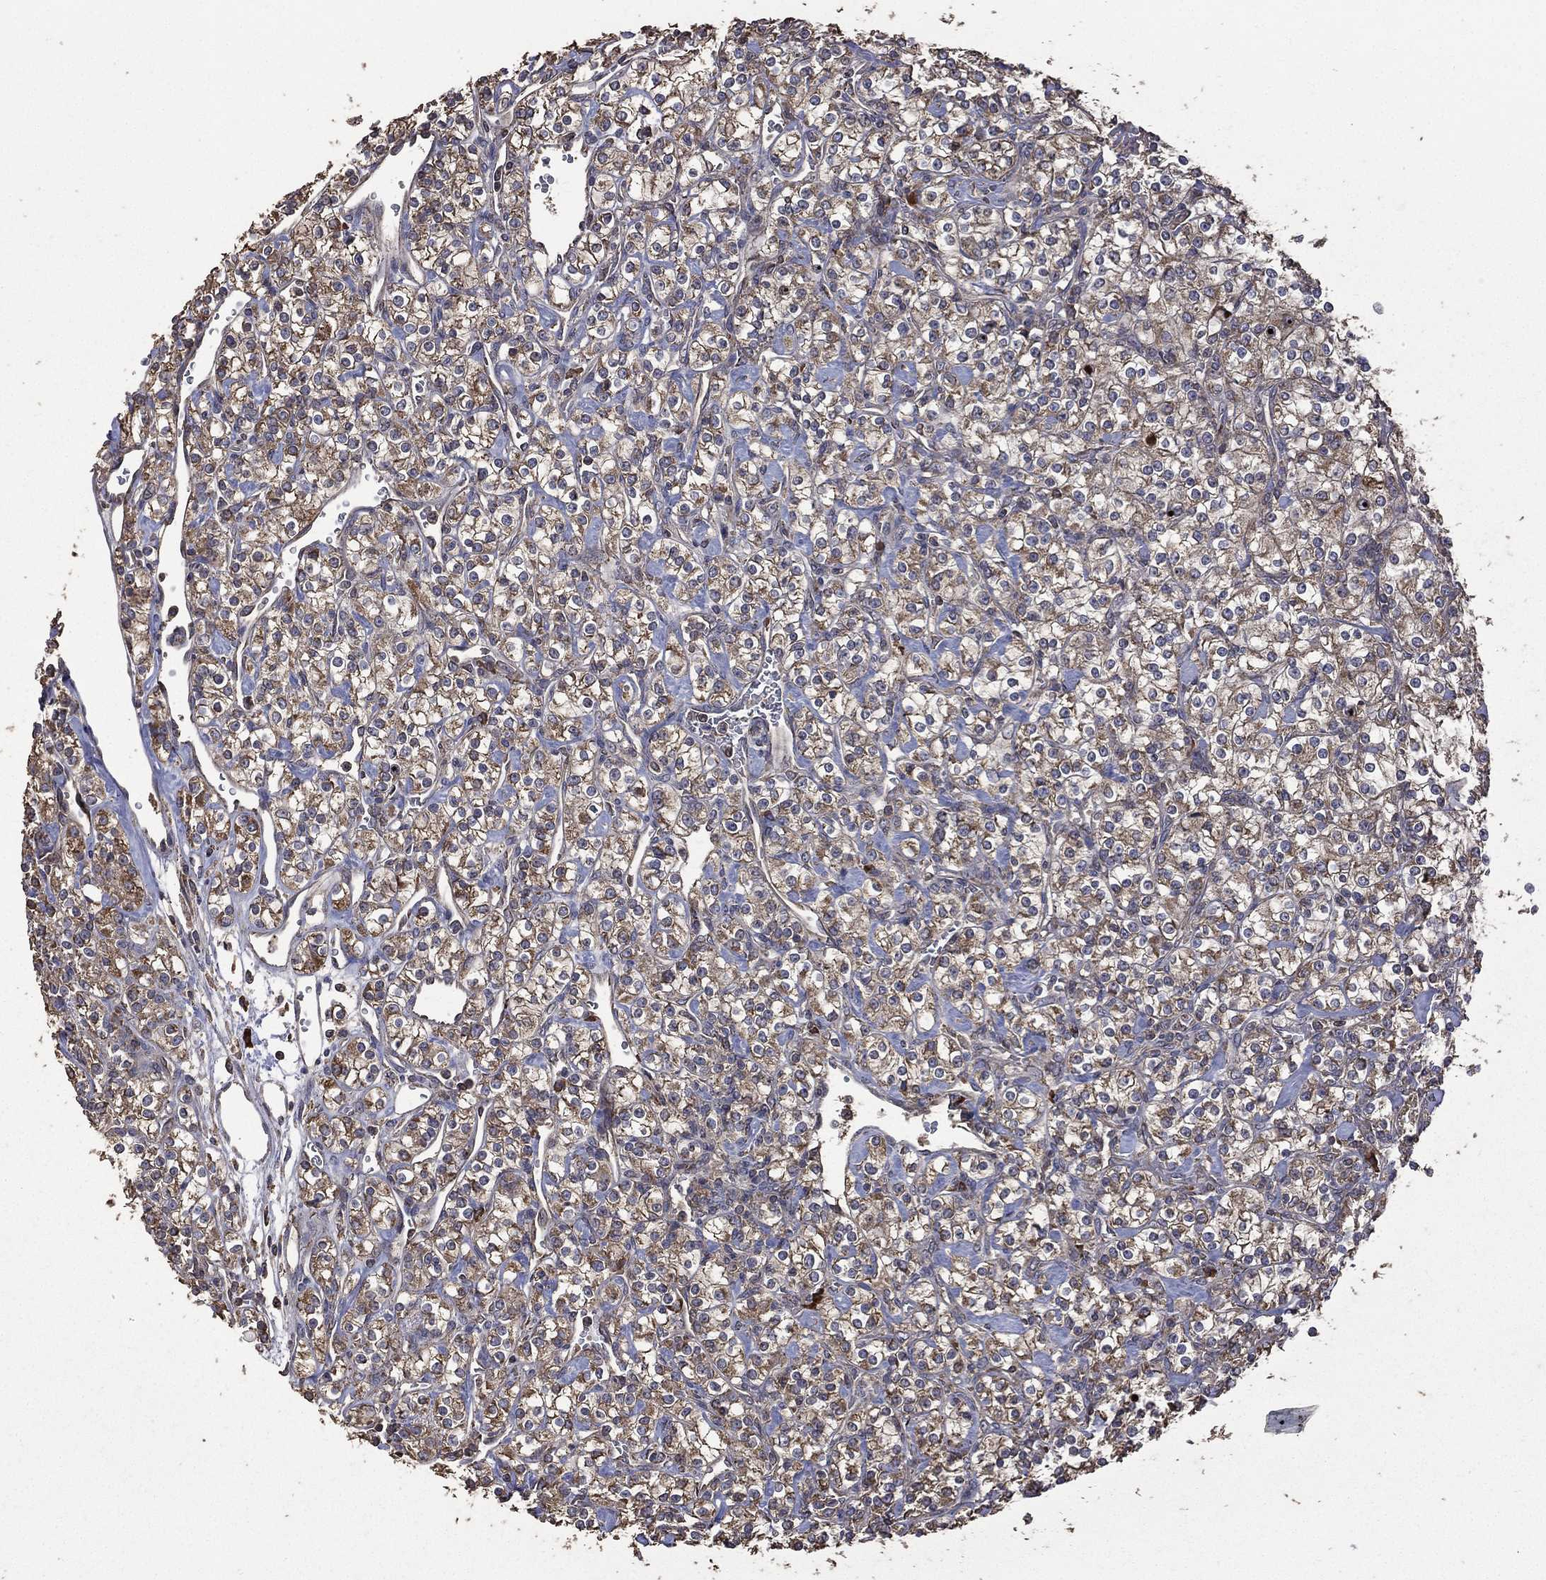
{"staining": {"intensity": "moderate", "quantity": "25%-75%", "location": "cytoplasmic/membranous"}, "tissue": "renal cancer", "cell_type": "Tumor cells", "image_type": "cancer", "snomed": [{"axis": "morphology", "description": "Adenocarcinoma, NOS"}, {"axis": "topography", "description": "Kidney"}], "caption": "Human renal cancer stained with a protein marker reveals moderate staining in tumor cells.", "gene": "METTL27", "patient": {"sex": "male", "age": 77}}